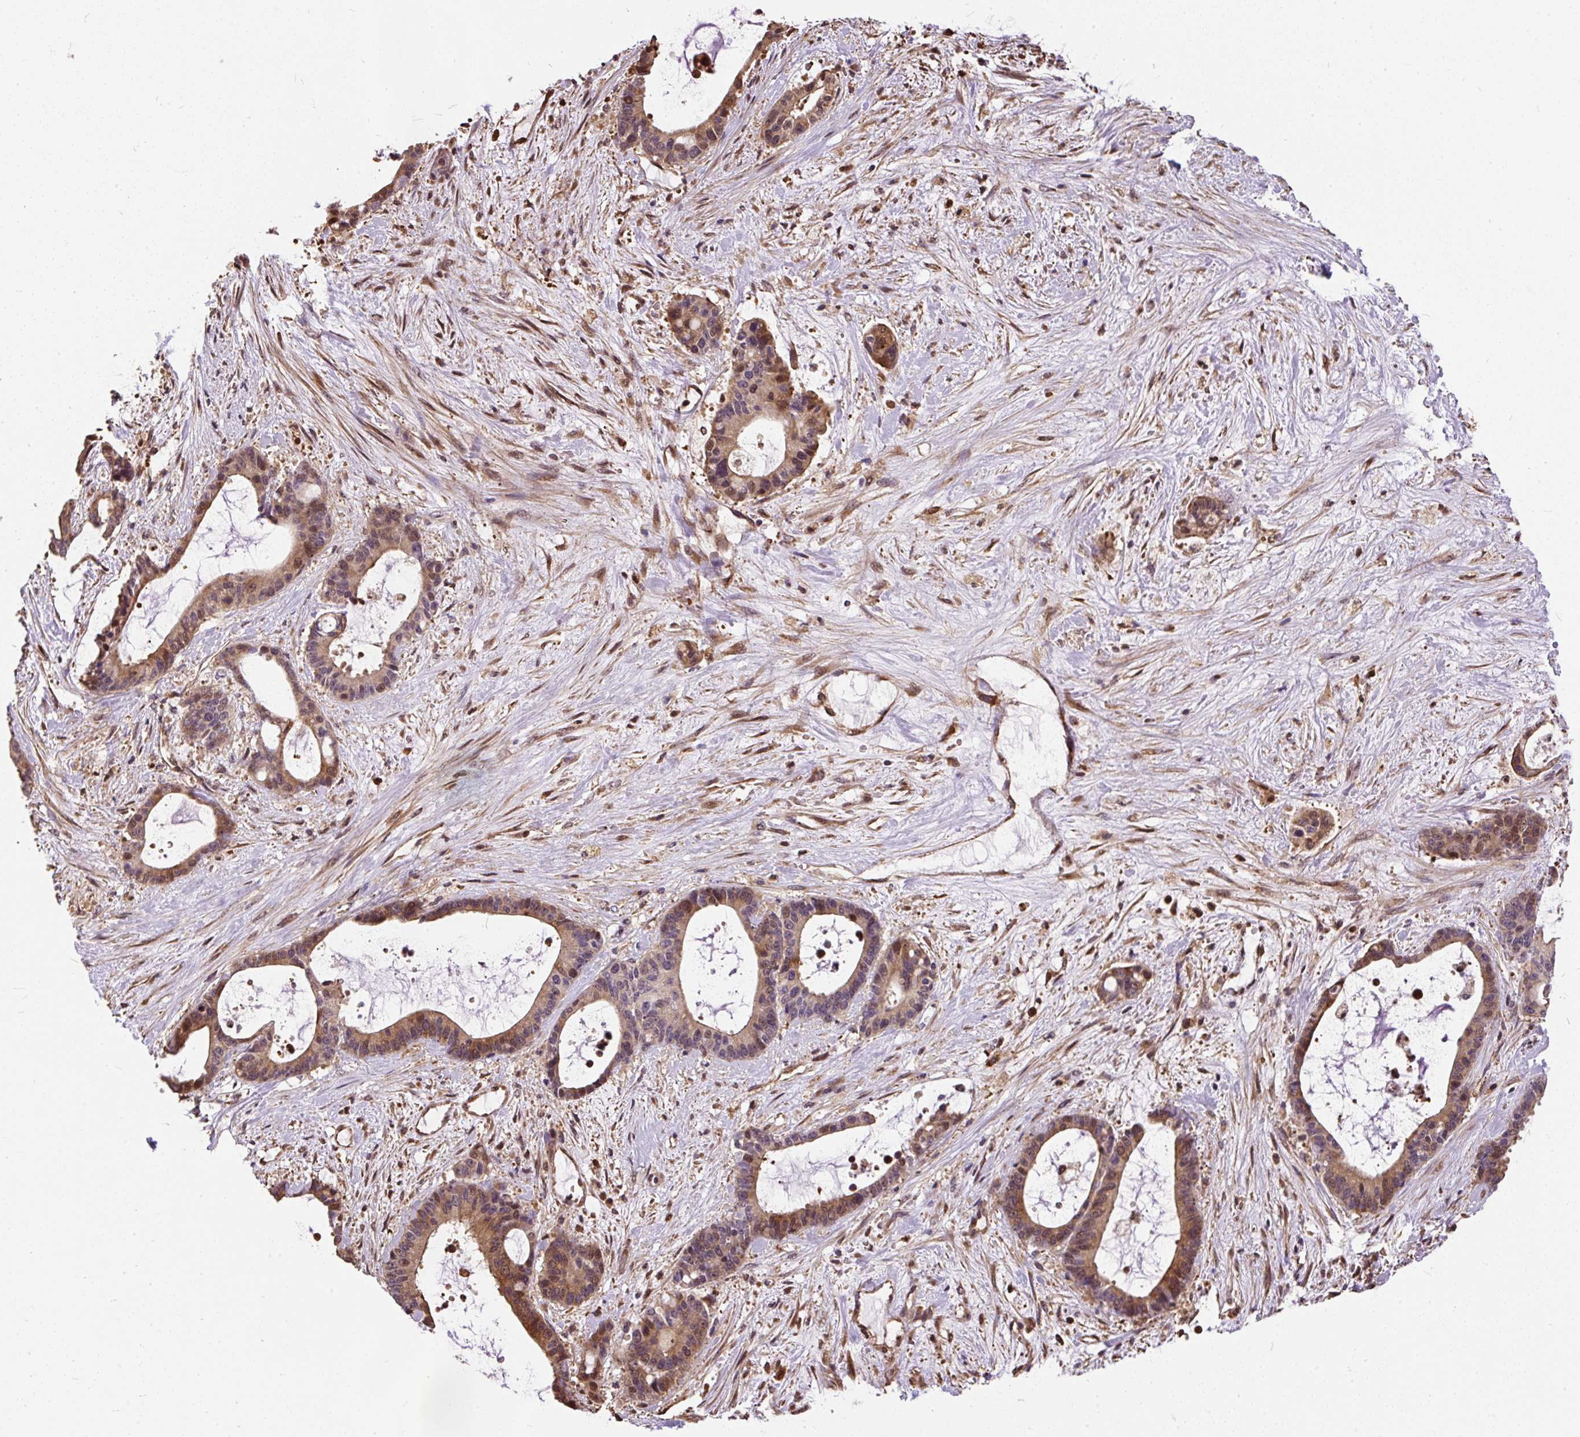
{"staining": {"intensity": "moderate", "quantity": "25%-75%", "location": "cytoplasmic/membranous,nuclear"}, "tissue": "liver cancer", "cell_type": "Tumor cells", "image_type": "cancer", "snomed": [{"axis": "morphology", "description": "Normal tissue, NOS"}, {"axis": "morphology", "description": "Cholangiocarcinoma"}, {"axis": "topography", "description": "Liver"}, {"axis": "topography", "description": "Peripheral nerve tissue"}], "caption": "Liver cancer stained for a protein reveals moderate cytoplasmic/membranous and nuclear positivity in tumor cells. Nuclei are stained in blue.", "gene": "PUS7L", "patient": {"sex": "female", "age": 73}}